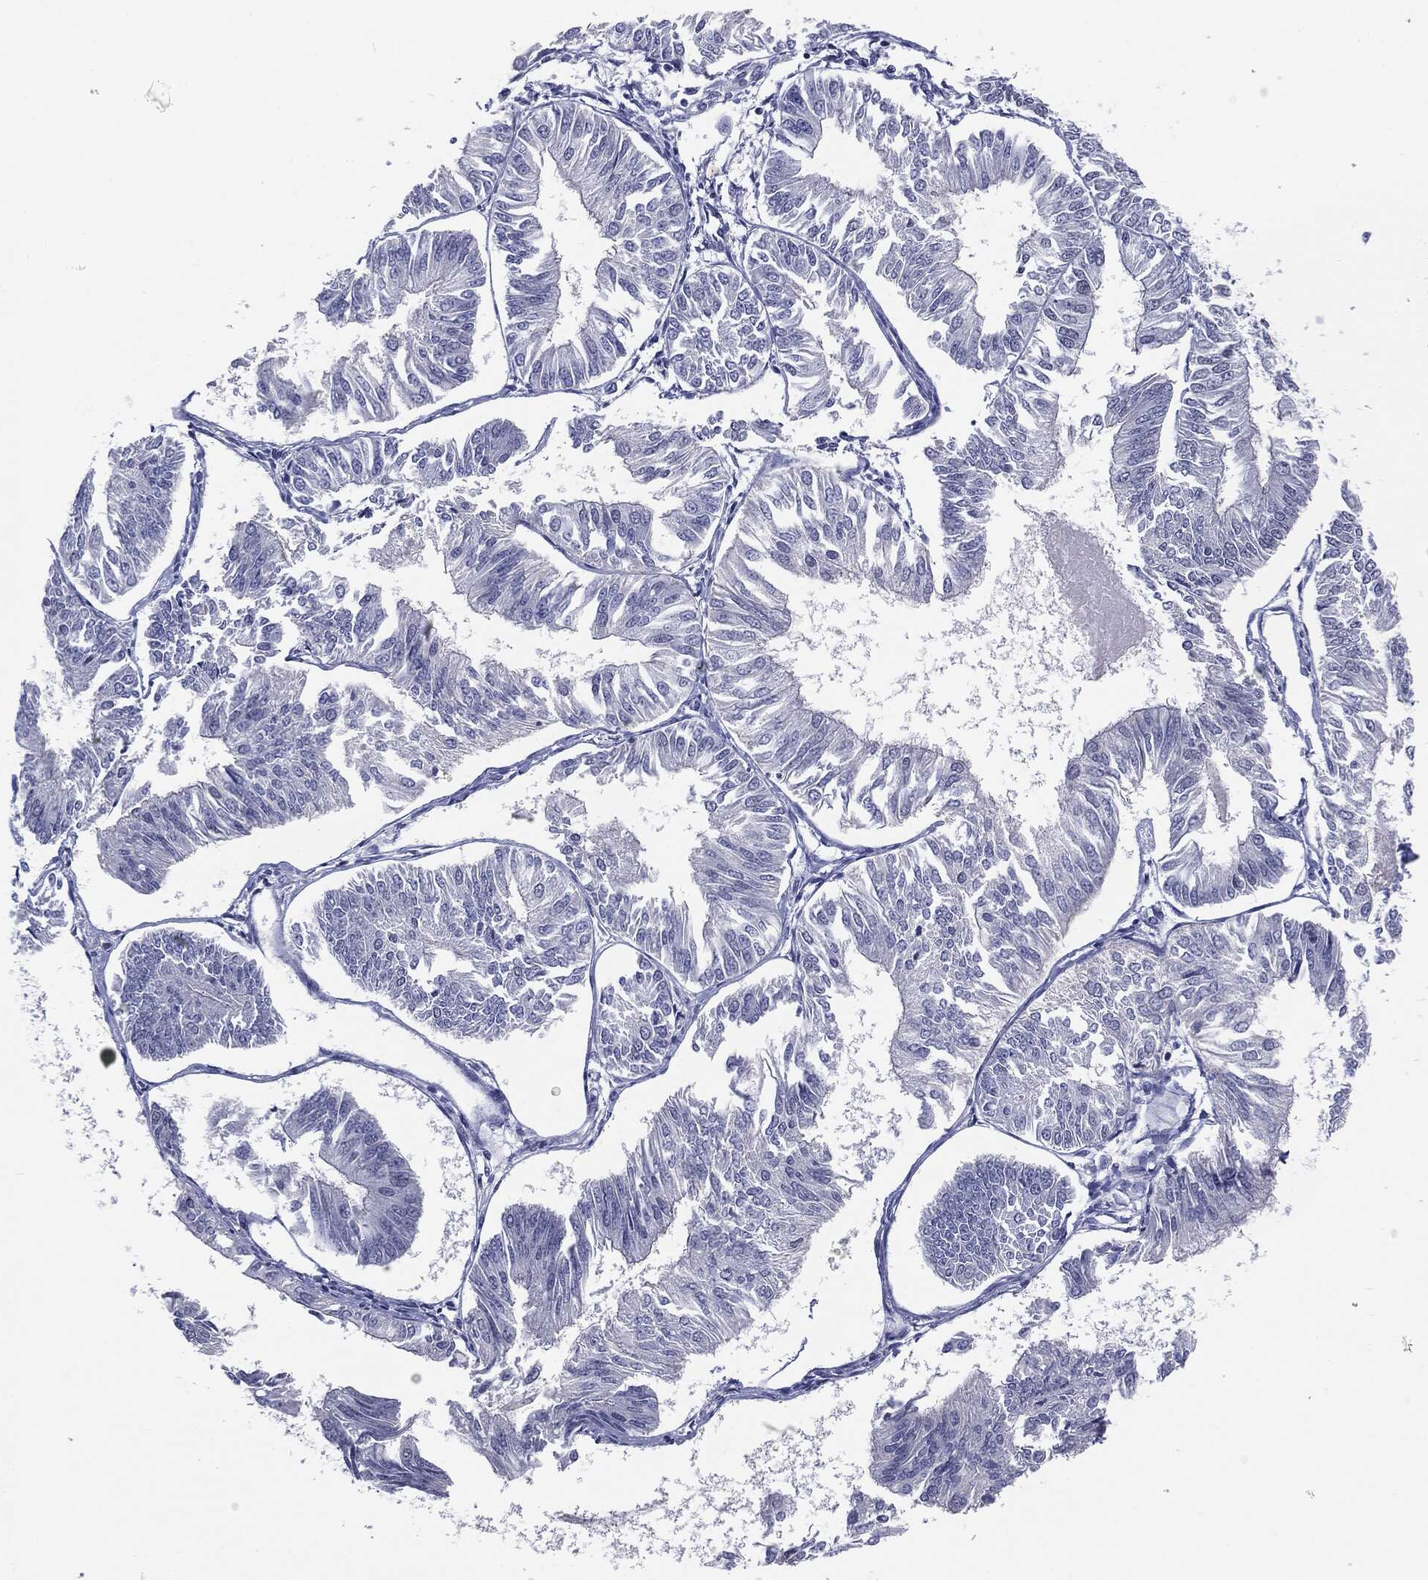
{"staining": {"intensity": "negative", "quantity": "none", "location": "none"}, "tissue": "endometrial cancer", "cell_type": "Tumor cells", "image_type": "cancer", "snomed": [{"axis": "morphology", "description": "Adenocarcinoma, NOS"}, {"axis": "topography", "description": "Endometrium"}], "caption": "This is an immunohistochemistry (IHC) photomicrograph of human endometrial adenocarcinoma. There is no expression in tumor cells.", "gene": "SLC5A5", "patient": {"sex": "female", "age": 58}}